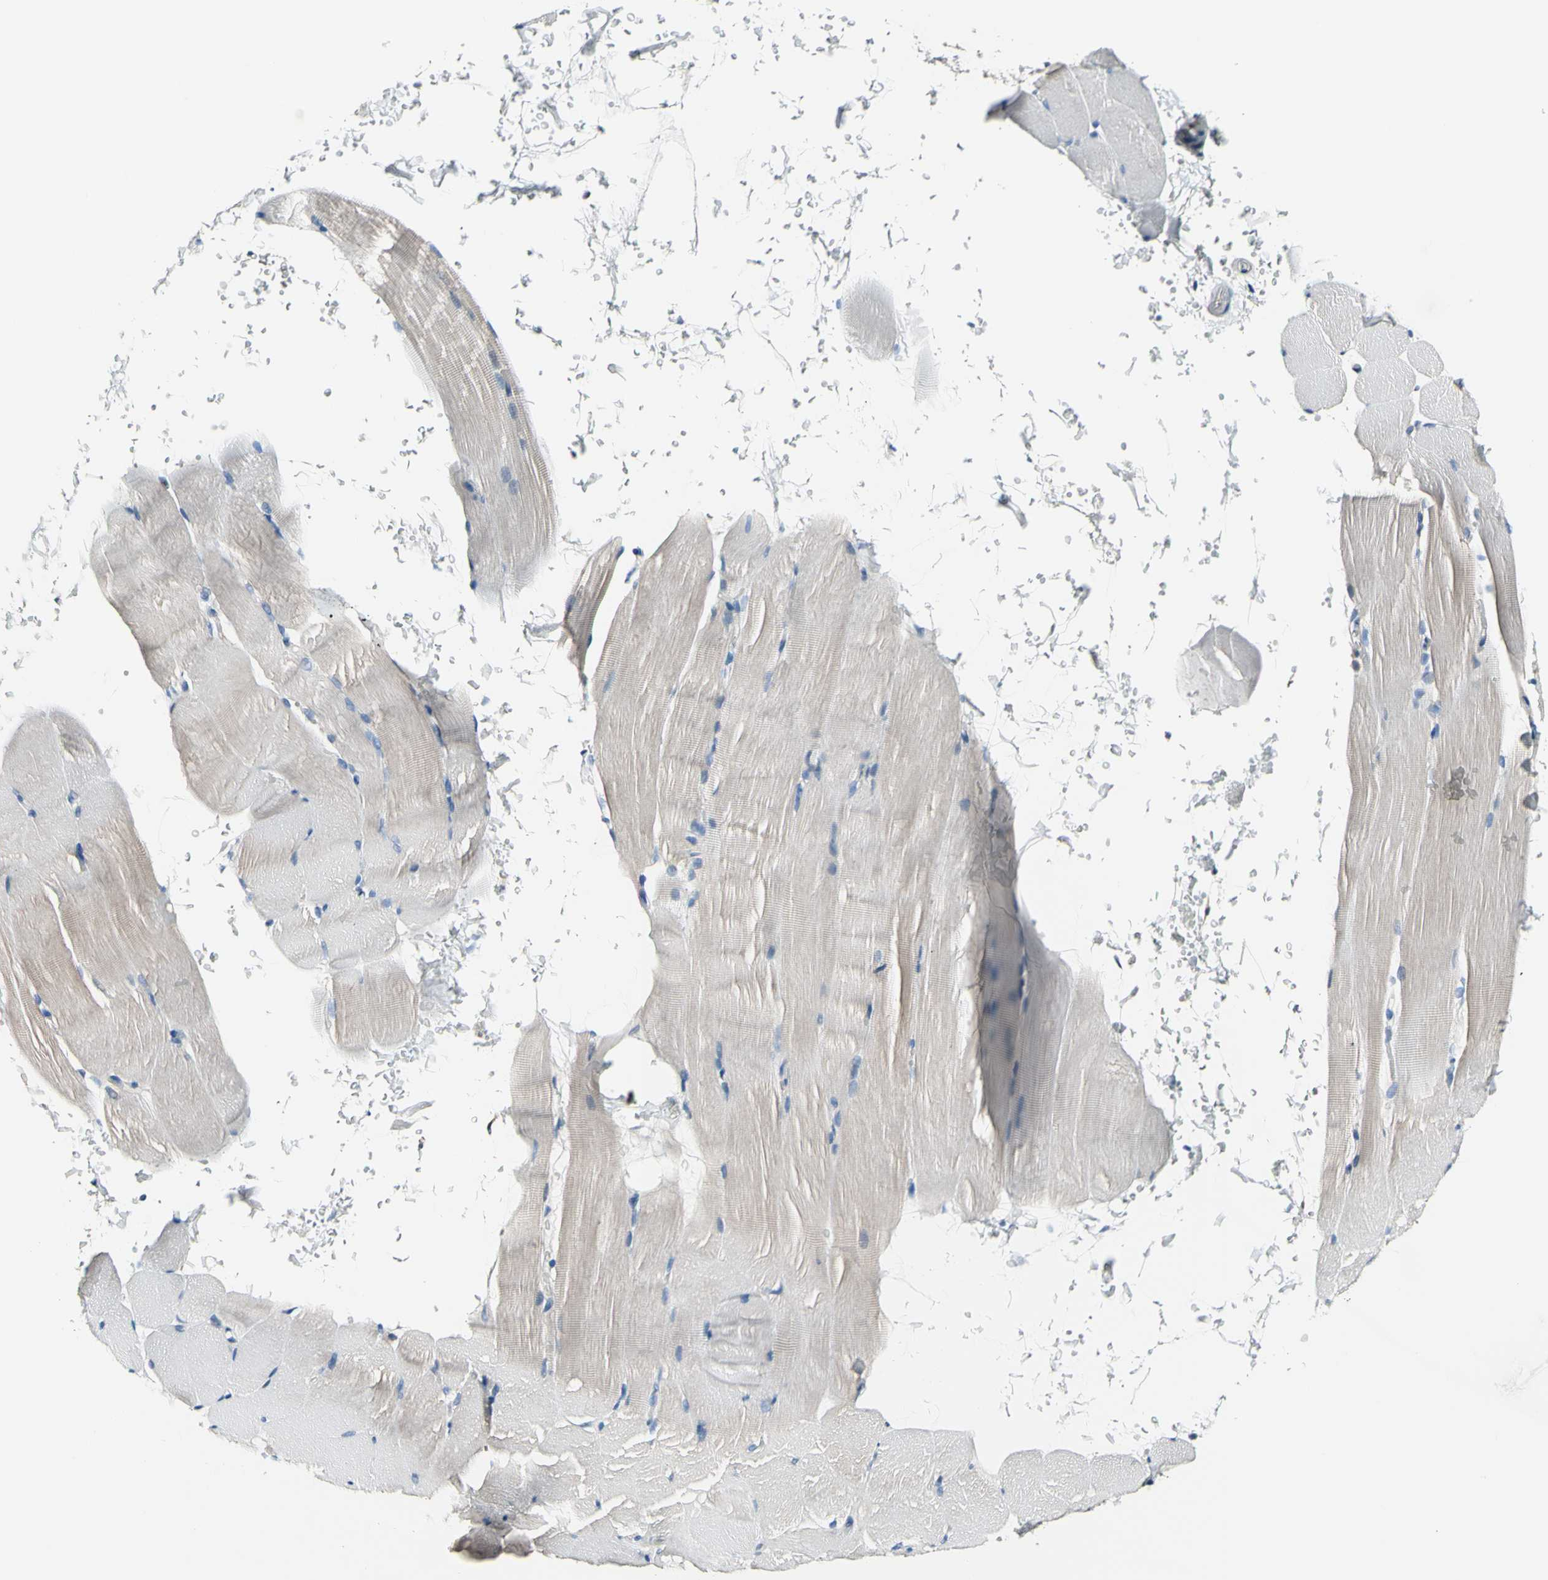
{"staining": {"intensity": "weak", "quantity": "<25%", "location": "cytoplasmic/membranous"}, "tissue": "skeletal muscle", "cell_type": "Myocytes", "image_type": "normal", "snomed": [{"axis": "morphology", "description": "Normal tissue, NOS"}, {"axis": "topography", "description": "Skeletal muscle"}, {"axis": "topography", "description": "Parathyroid gland"}], "caption": "This histopathology image is of normal skeletal muscle stained with immunohistochemistry to label a protein in brown with the nuclei are counter-stained blue. There is no staining in myocytes.", "gene": "COL6A3", "patient": {"sex": "female", "age": 37}}